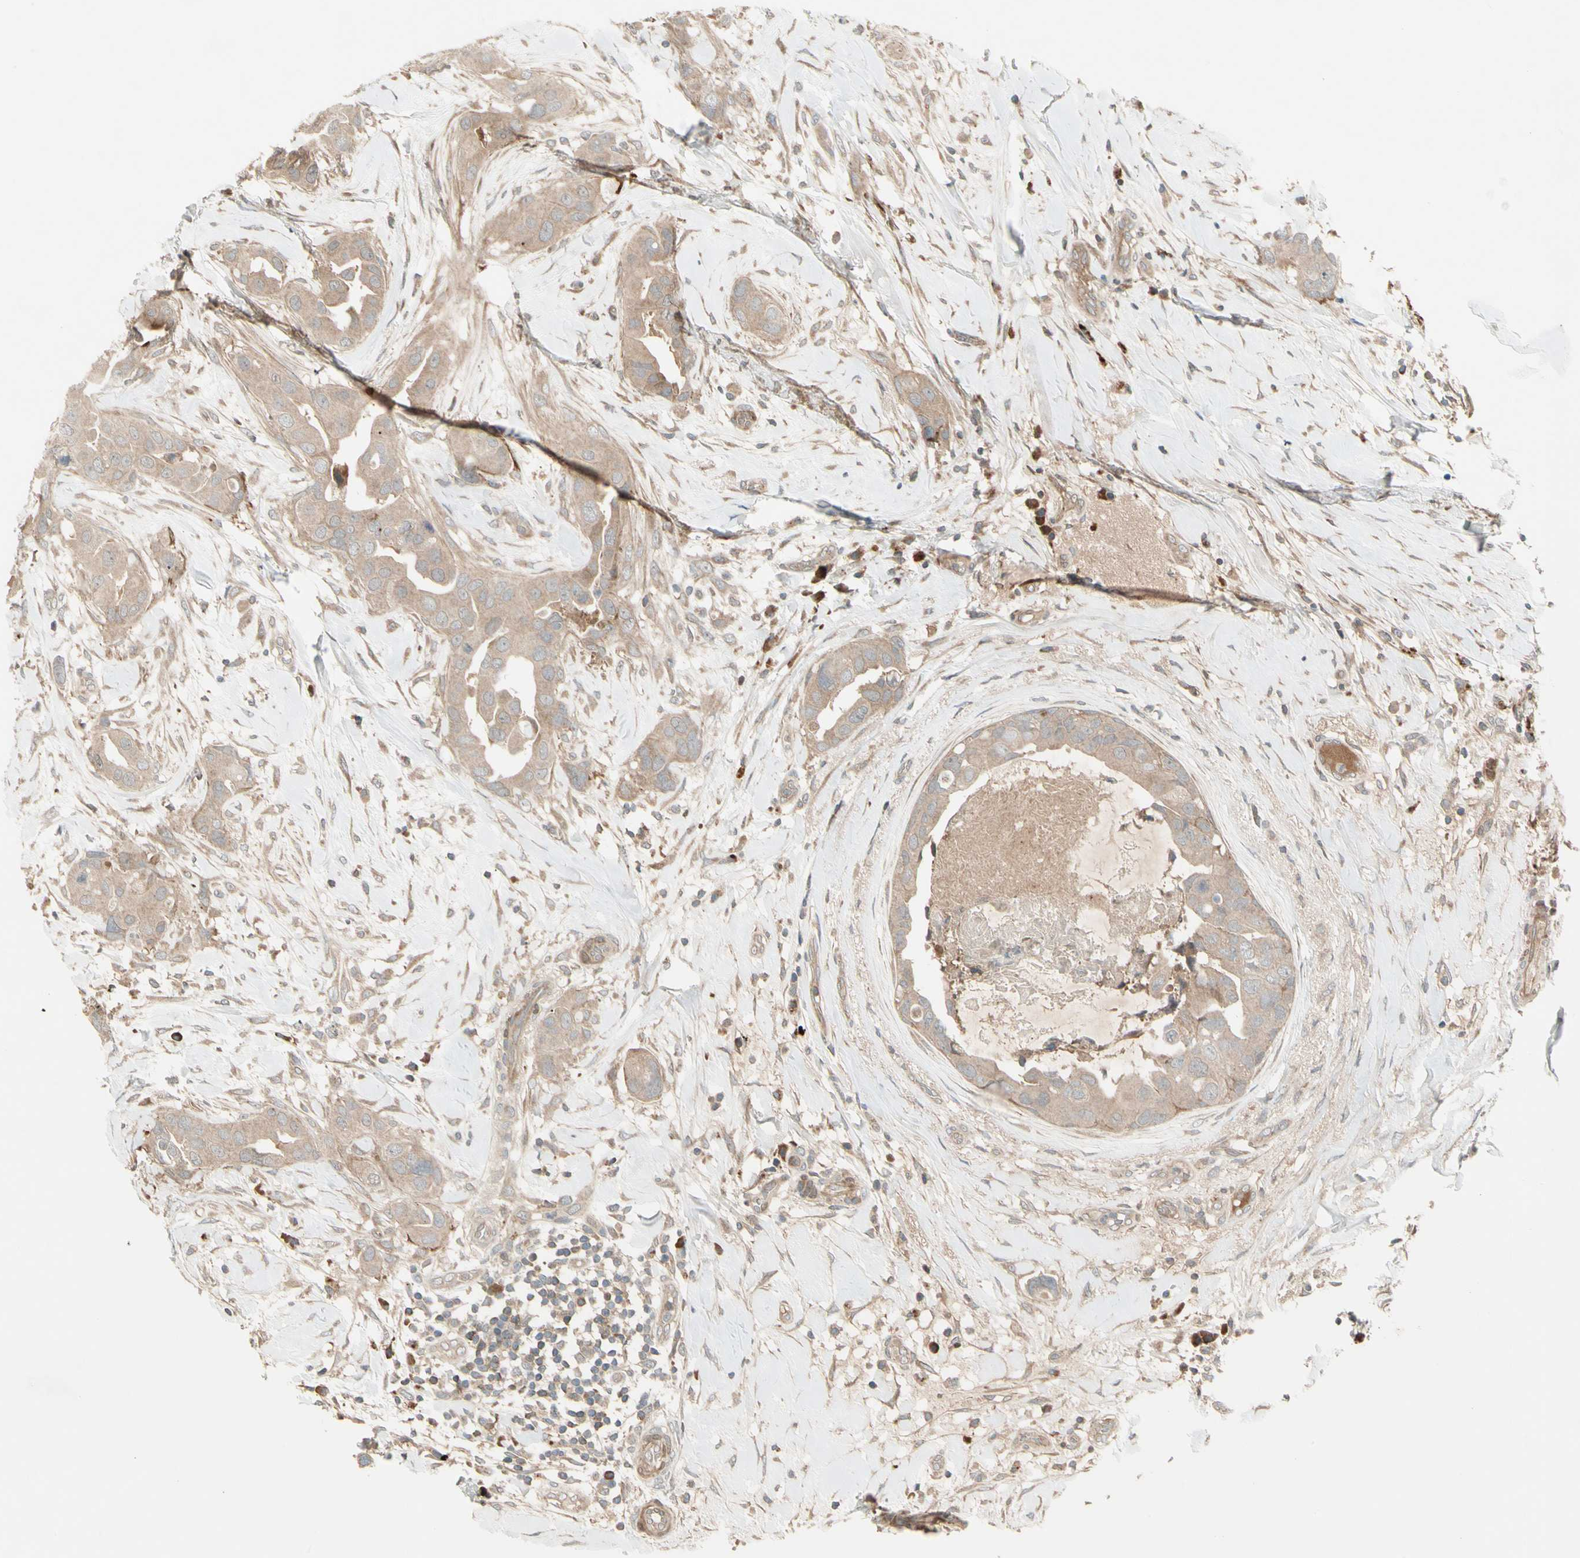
{"staining": {"intensity": "weak", "quantity": ">75%", "location": "cytoplasmic/membranous"}, "tissue": "breast cancer", "cell_type": "Tumor cells", "image_type": "cancer", "snomed": [{"axis": "morphology", "description": "Duct carcinoma"}, {"axis": "topography", "description": "Breast"}], "caption": "Weak cytoplasmic/membranous expression for a protein is present in about >75% of tumor cells of infiltrating ductal carcinoma (breast) using immunohistochemistry.", "gene": "ACVR1C", "patient": {"sex": "female", "age": 40}}